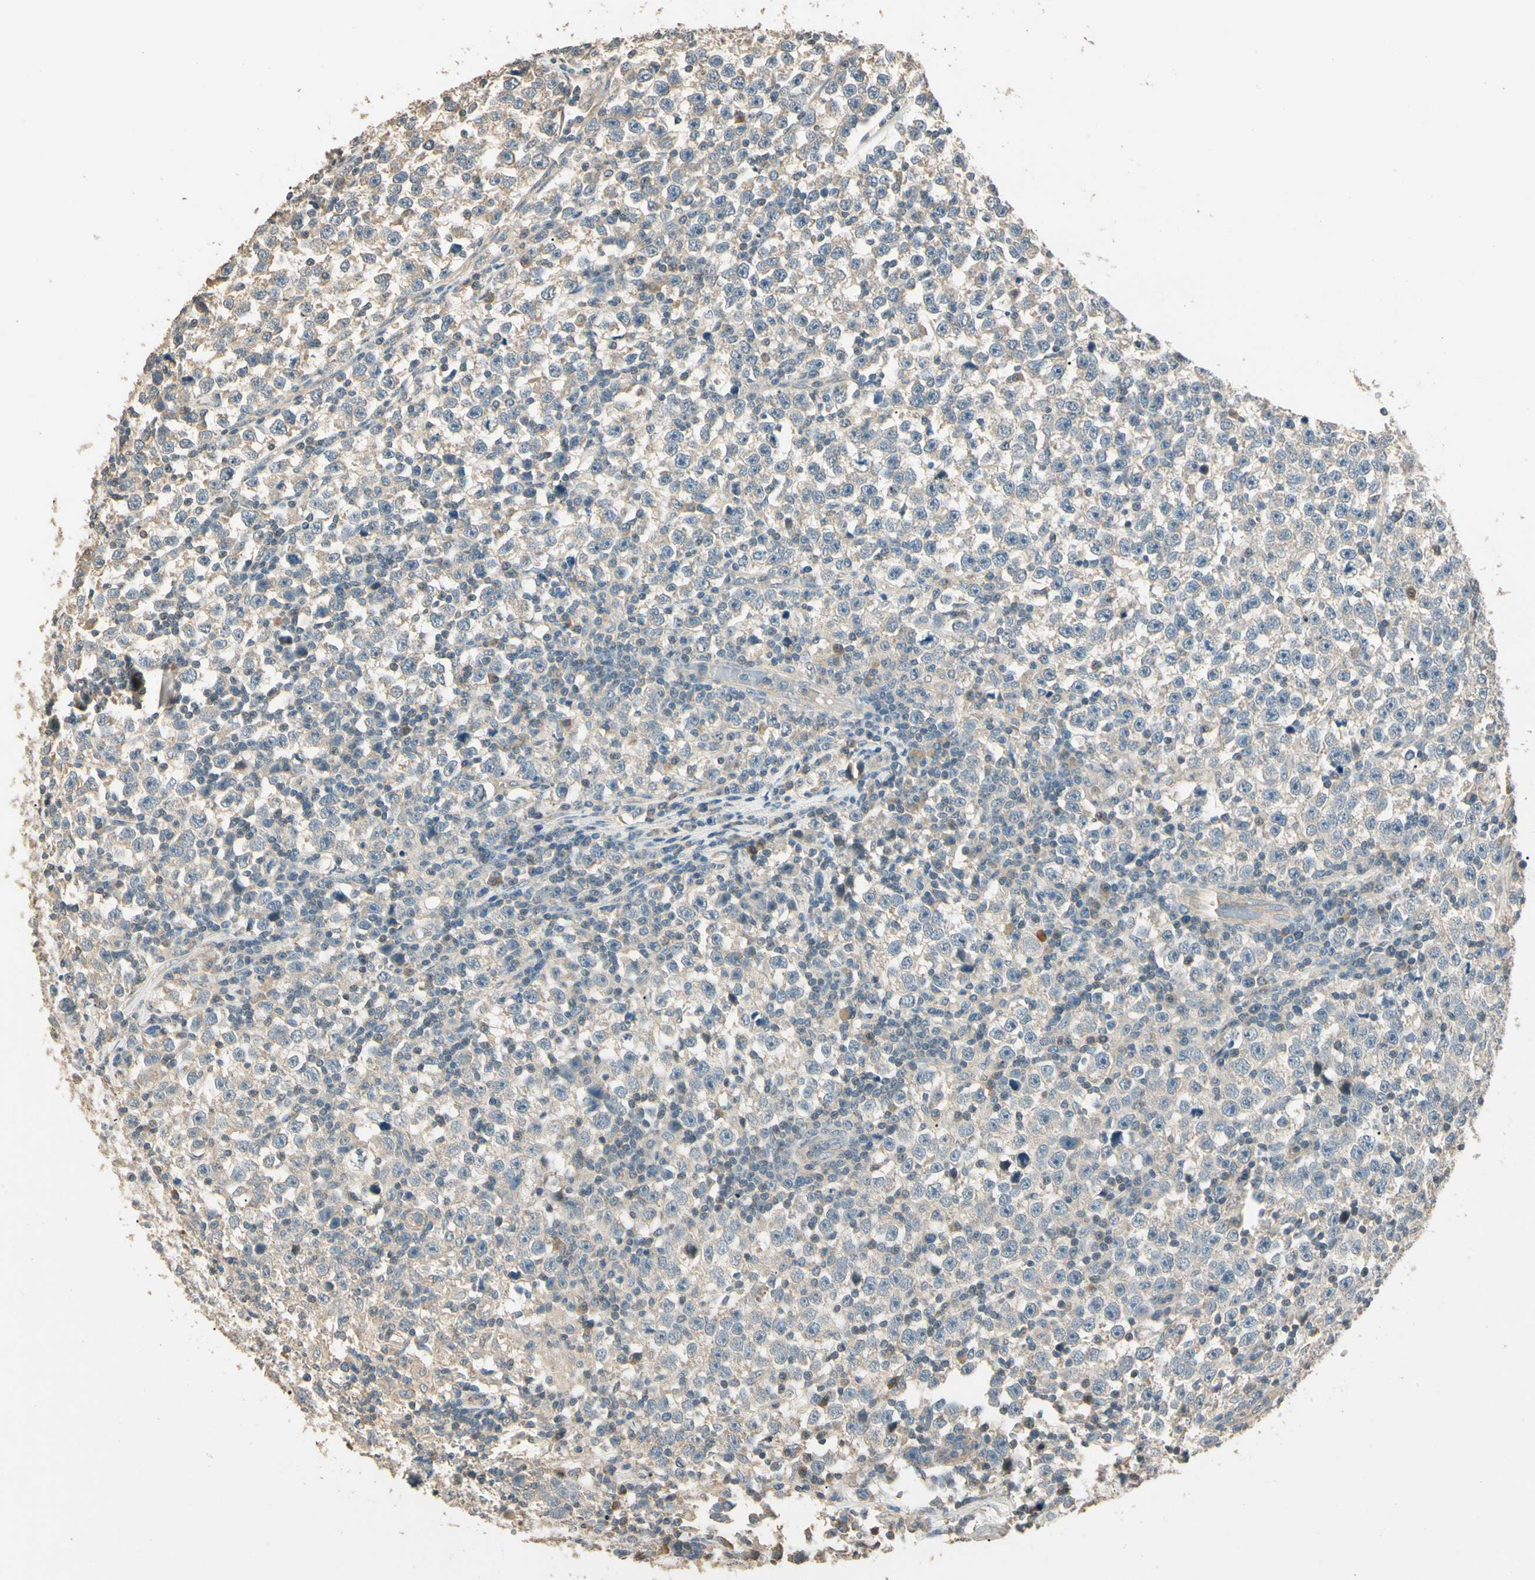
{"staining": {"intensity": "weak", "quantity": "25%-75%", "location": "cytoplasmic/membranous"}, "tissue": "testis cancer", "cell_type": "Tumor cells", "image_type": "cancer", "snomed": [{"axis": "morphology", "description": "Seminoma, NOS"}, {"axis": "topography", "description": "Testis"}], "caption": "Human testis cancer (seminoma) stained for a protein (brown) exhibits weak cytoplasmic/membranous positive expression in about 25%-75% of tumor cells.", "gene": "CDH6", "patient": {"sex": "male", "age": 43}}